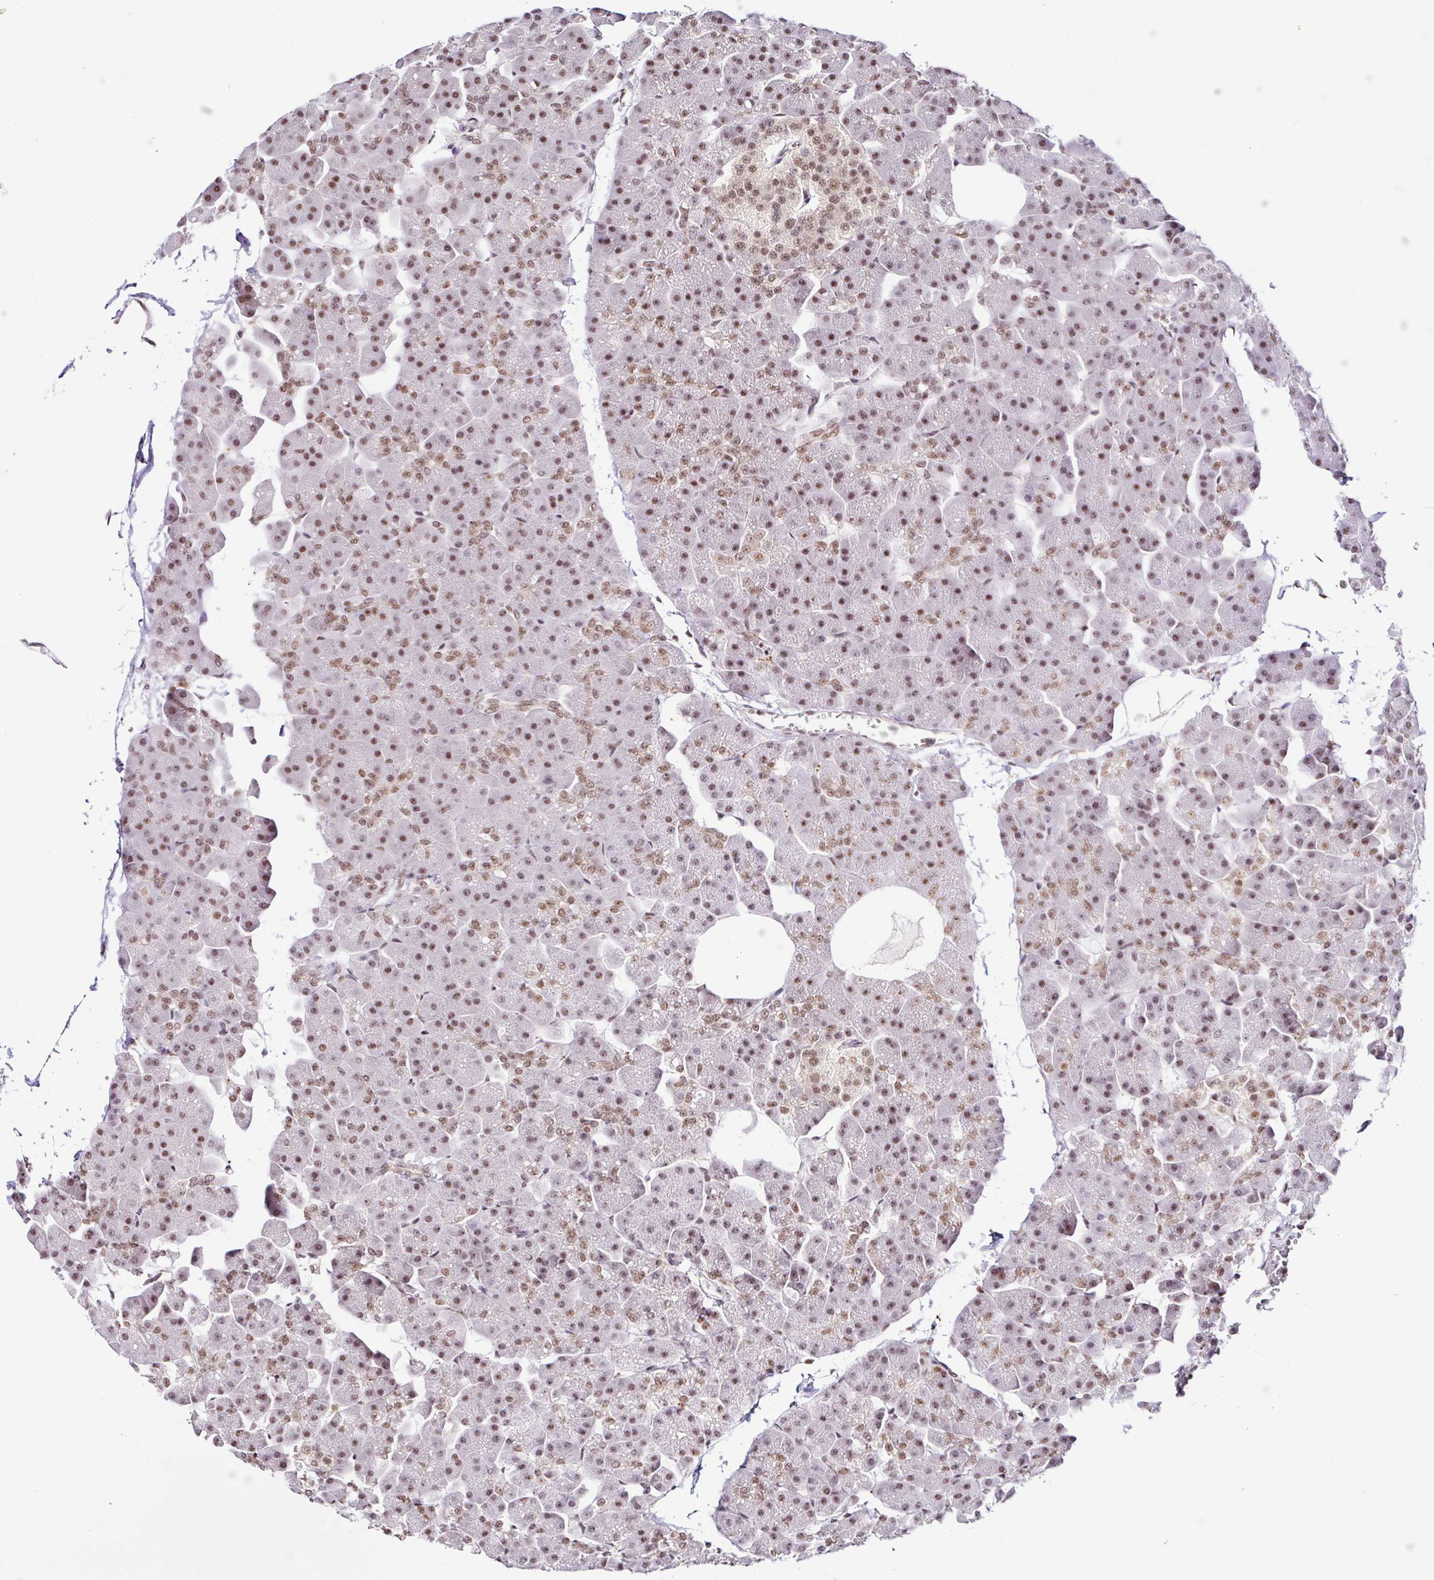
{"staining": {"intensity": "strong", "quantity": ">75%", "location": "nuclear"}, "tissue": "pancreas", "cell_type": "Exocrine glandular cells", "image_type": "normal", "snomed": [{"axis": "morphology", "description": "Normal tissue, NOS"}, {"axis": "topography", "description": "Pancreas"}], "caption": "The micrograph displays immunohistochemical staining of benign pancreas. There is strong nuclear positivity is appreciated in about >75% of exocrine glandular cells.", "gene": "PTPN2", "patient": {"sex": "male", "age": 35}}